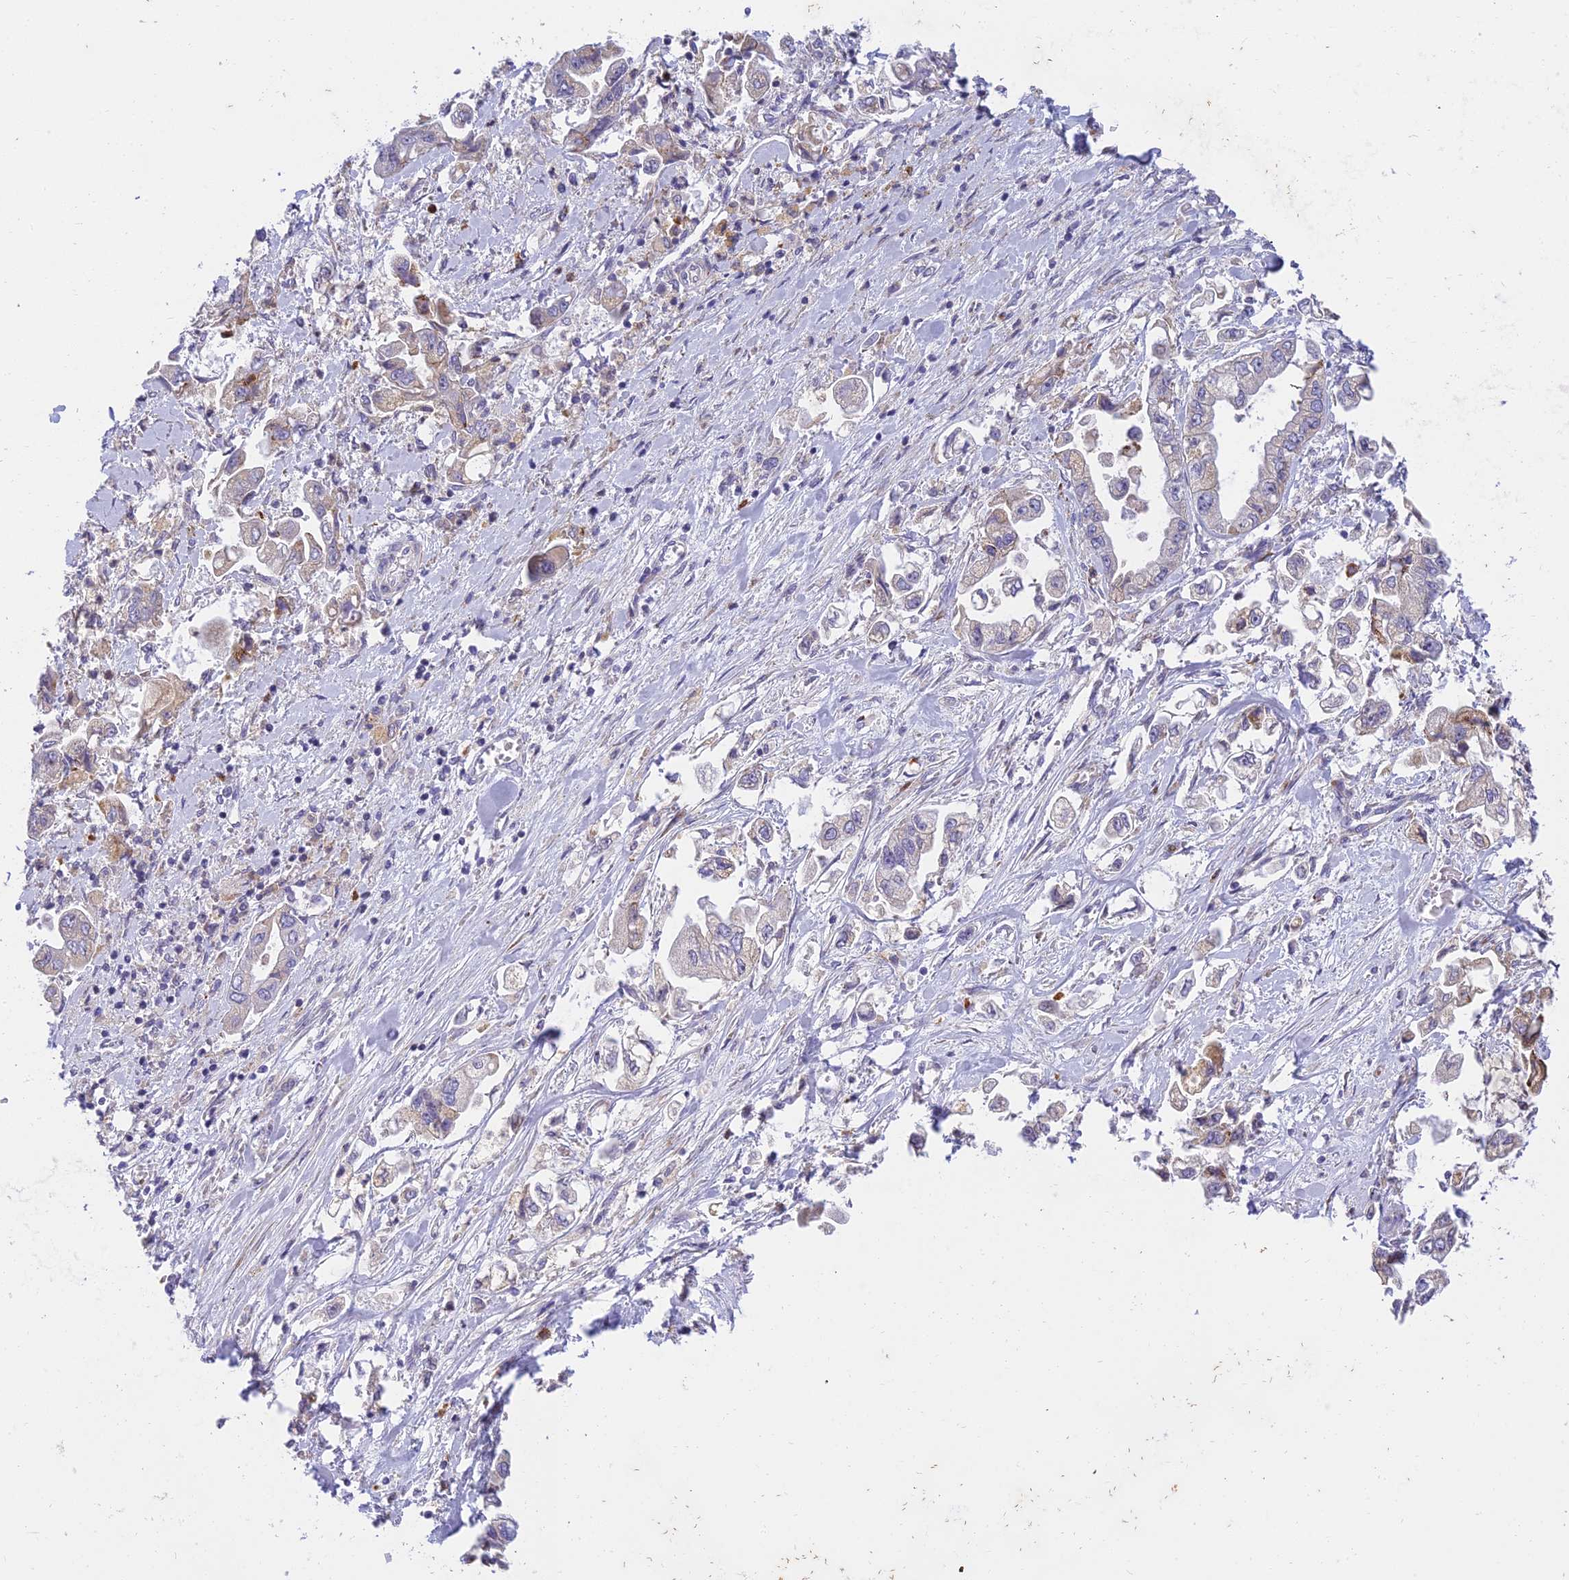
{"staining": {"intensity": "weak", "quantity": "<25%", "location": "cytoplasmic/membranous"}, "tissue": "stomach cancer", "cell_type": "Tumor cells", "image_type": "cancer", "snomed": [{"axis": "morphology", "description": "Adenocarcinoma, NOS"}, {"axis": "topography", "description": "Stomach"}], "caption": "High power microscopy image of an IHC micrograph of stomach adenocarcinoma, revealing no significant expression in tumor cells.", "gene": "CLCN7", "patient": {"sex": "male", "age": 62}}